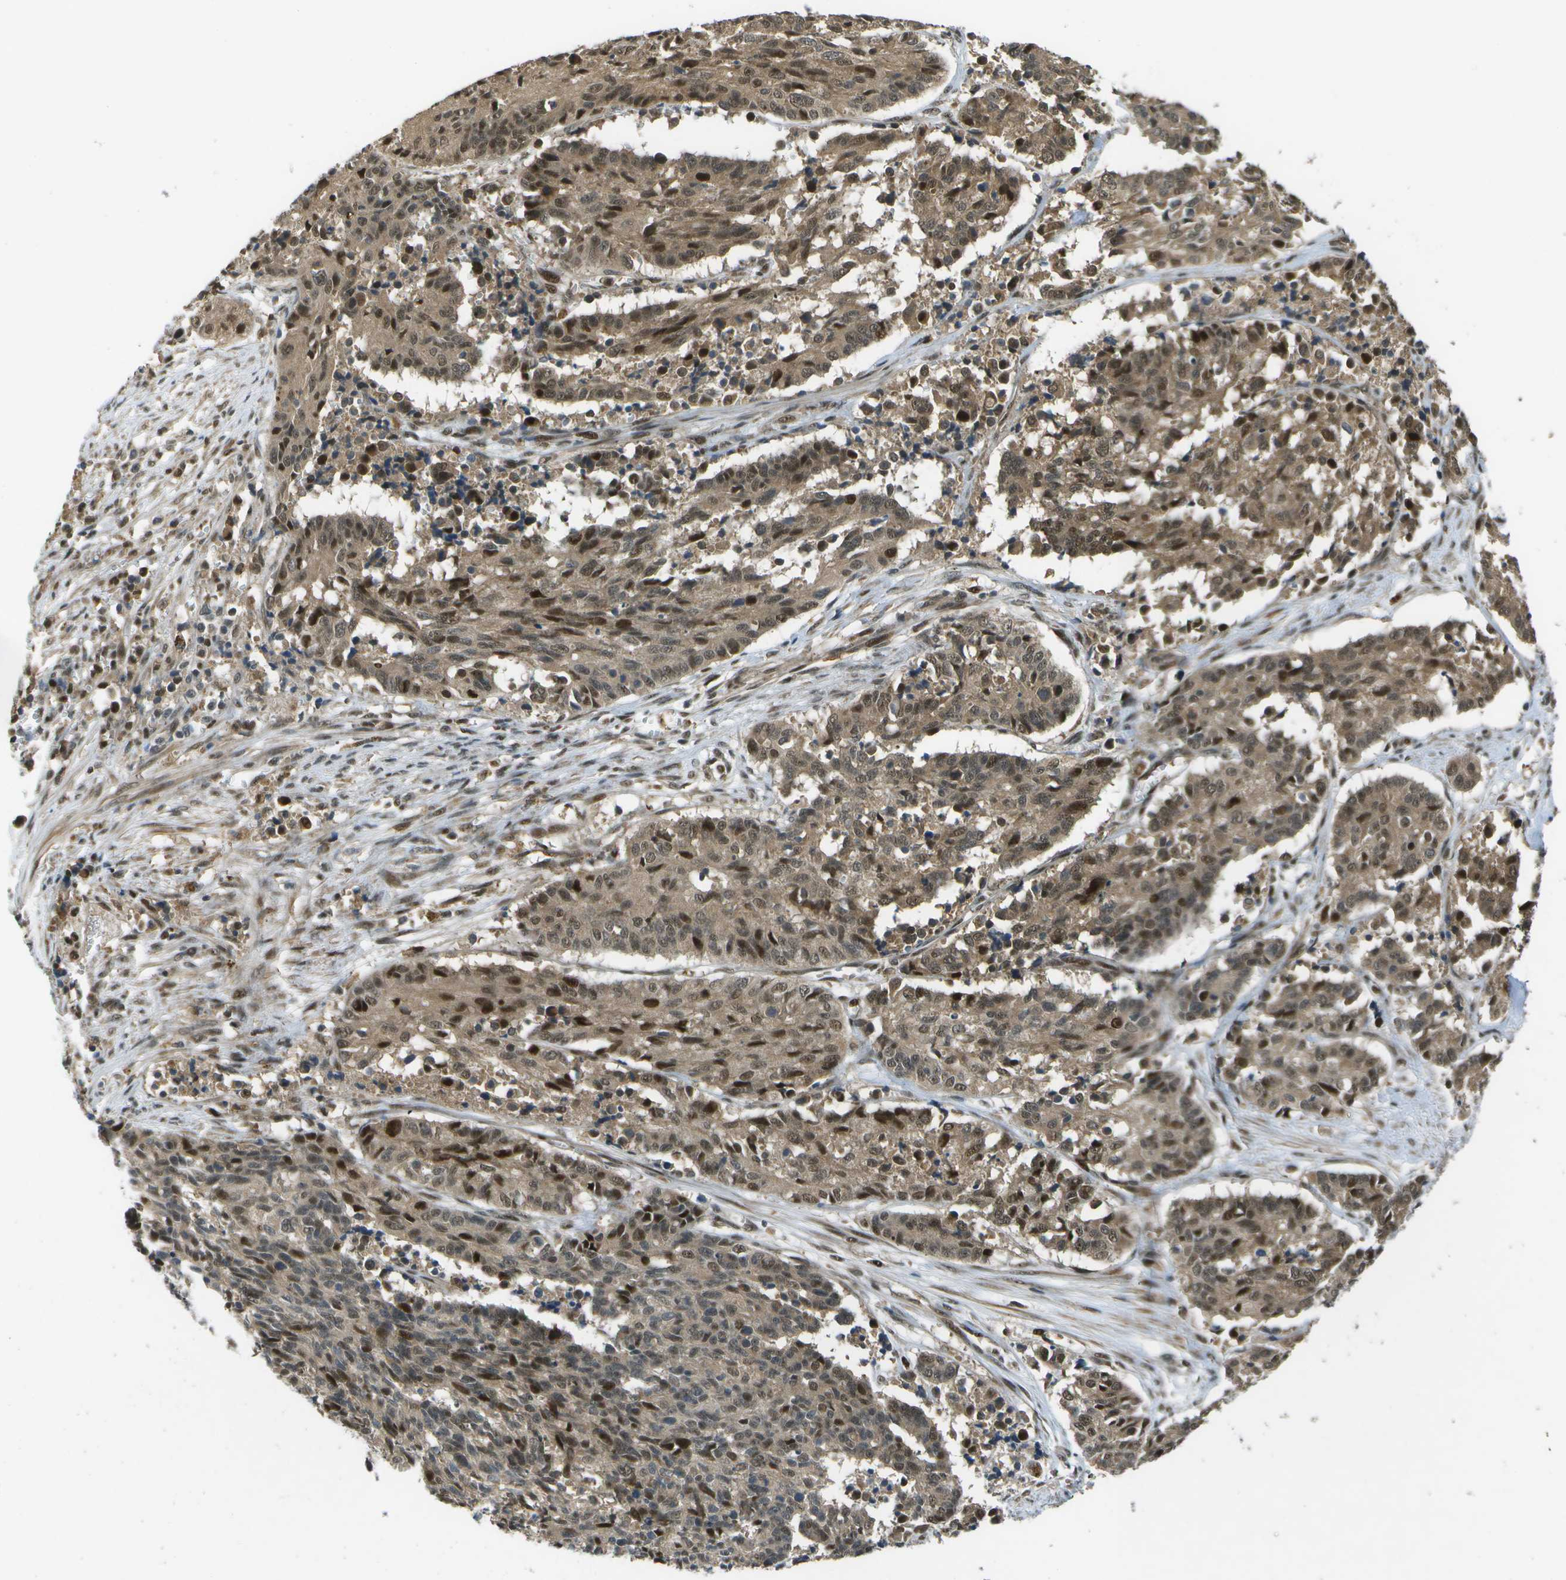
{"staining": {"intensity": "moderate", "quantity": ">75%", "location": "cytoplasmic/membranous,nuclear"}, "tissue": "cervical cancer", "cell_type": "Tumor cells", "image_type": "cancer", "snomed": [{"axis": "morphology", "description": "Squamous cell carcinoma, NOS"}, {"axis": "topography", "description": "Cervix"}], "caption": "Protein staining of cervical cancer tissue shows moderate cytoplasmic/membranous and nuclear expression in about >75% of tumor cells.", "gene": "GANC", "patient": {"sex": "female", "age": 35}}